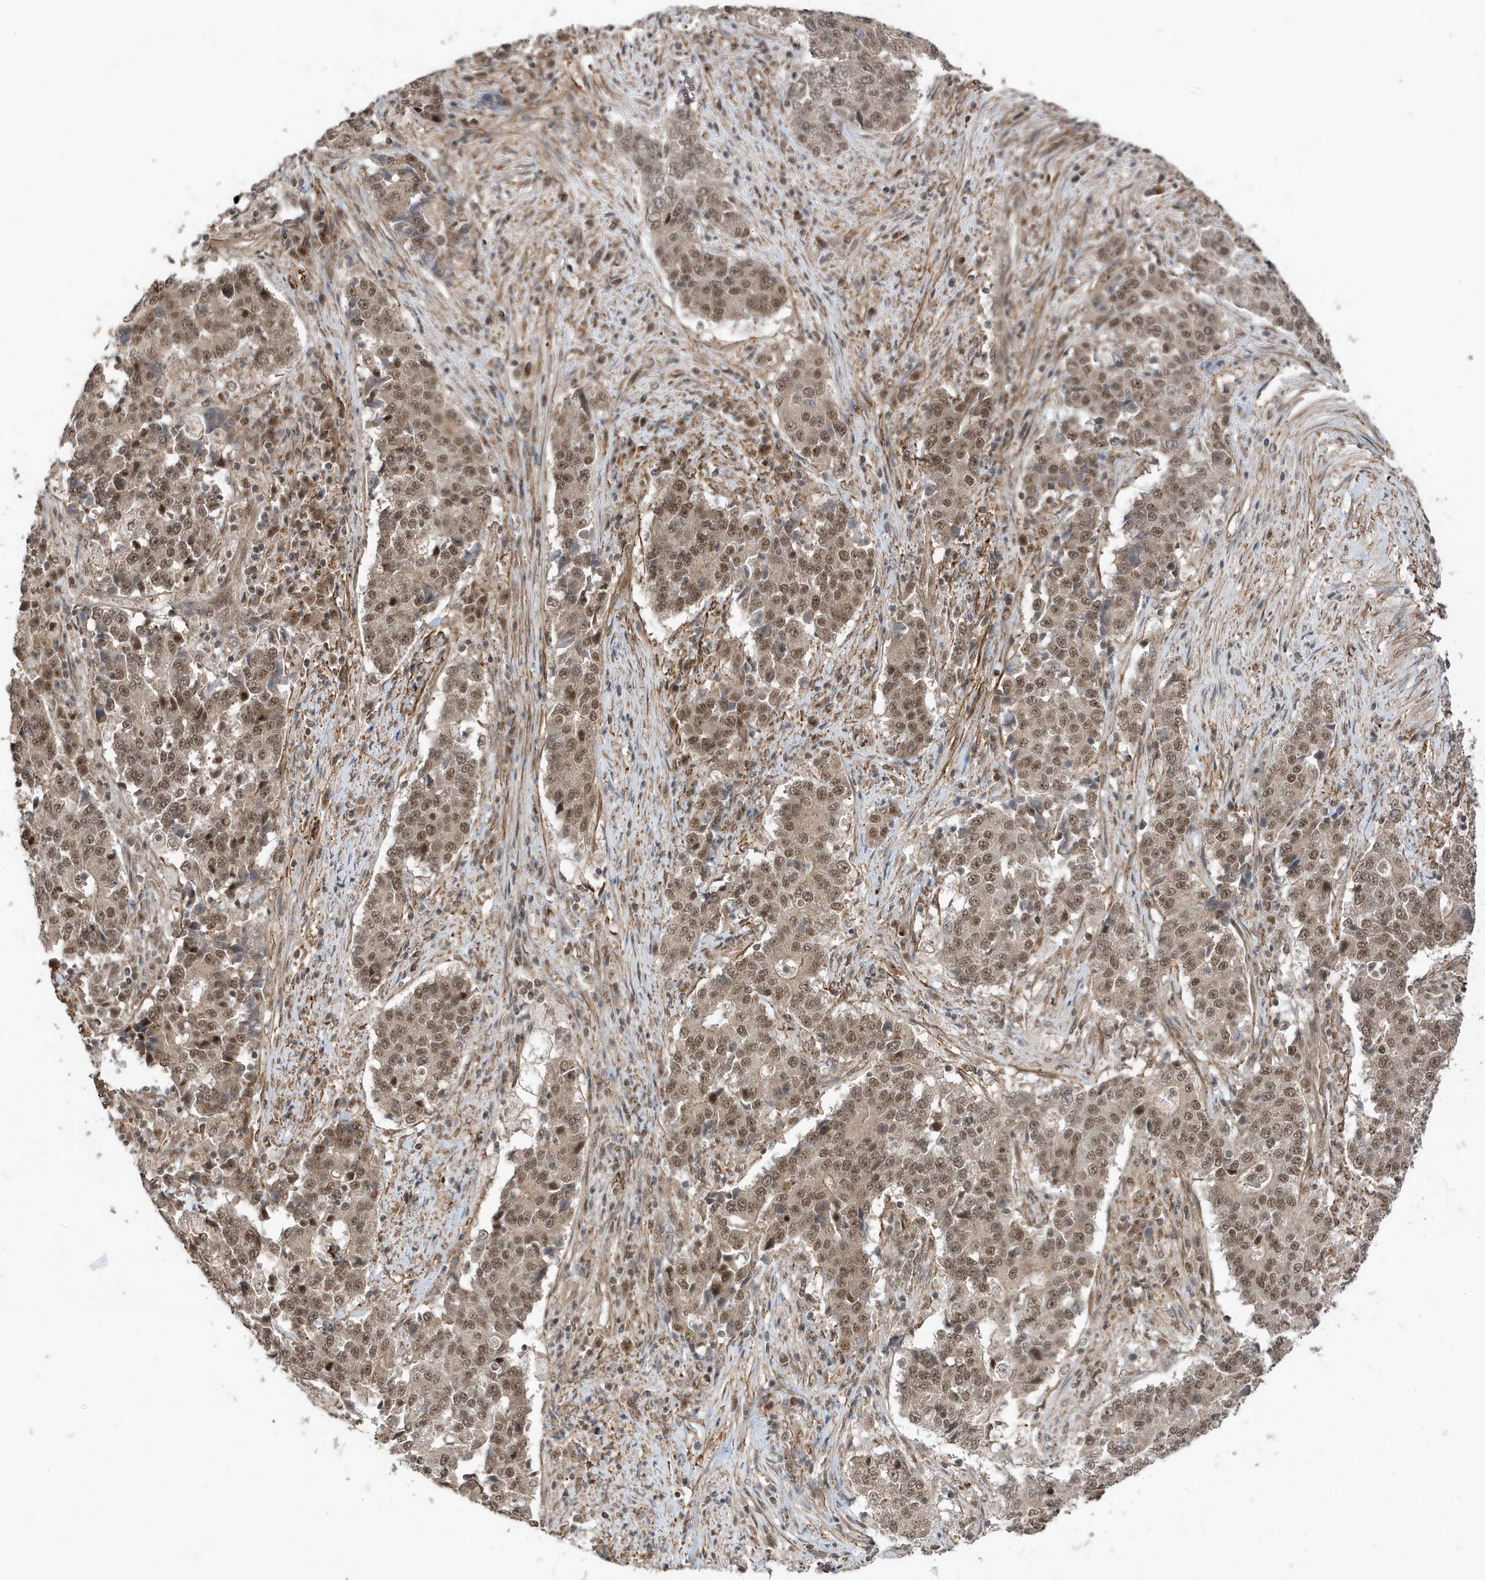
{"staining": {"intensity": "moderate", "quantity": "25%-75%", "location": "nuclear"}, "tissue": "stomach cancer", "cell_type": "Tumor cells", "image_type": "cancer", "snomed": [{"axis": "morphology", "description": "Adenocarcinoma, NOS"}, {"axis": "topography", "description": "Stomach"}], "caption": "This is a micrograph of immunohistochemistry staining of stomach adenocarcinoma, which shows moderate expression in the nuclear of tumor cells.", "gene": "MAST3", "patient": {"sex": "male", "age": 59}}